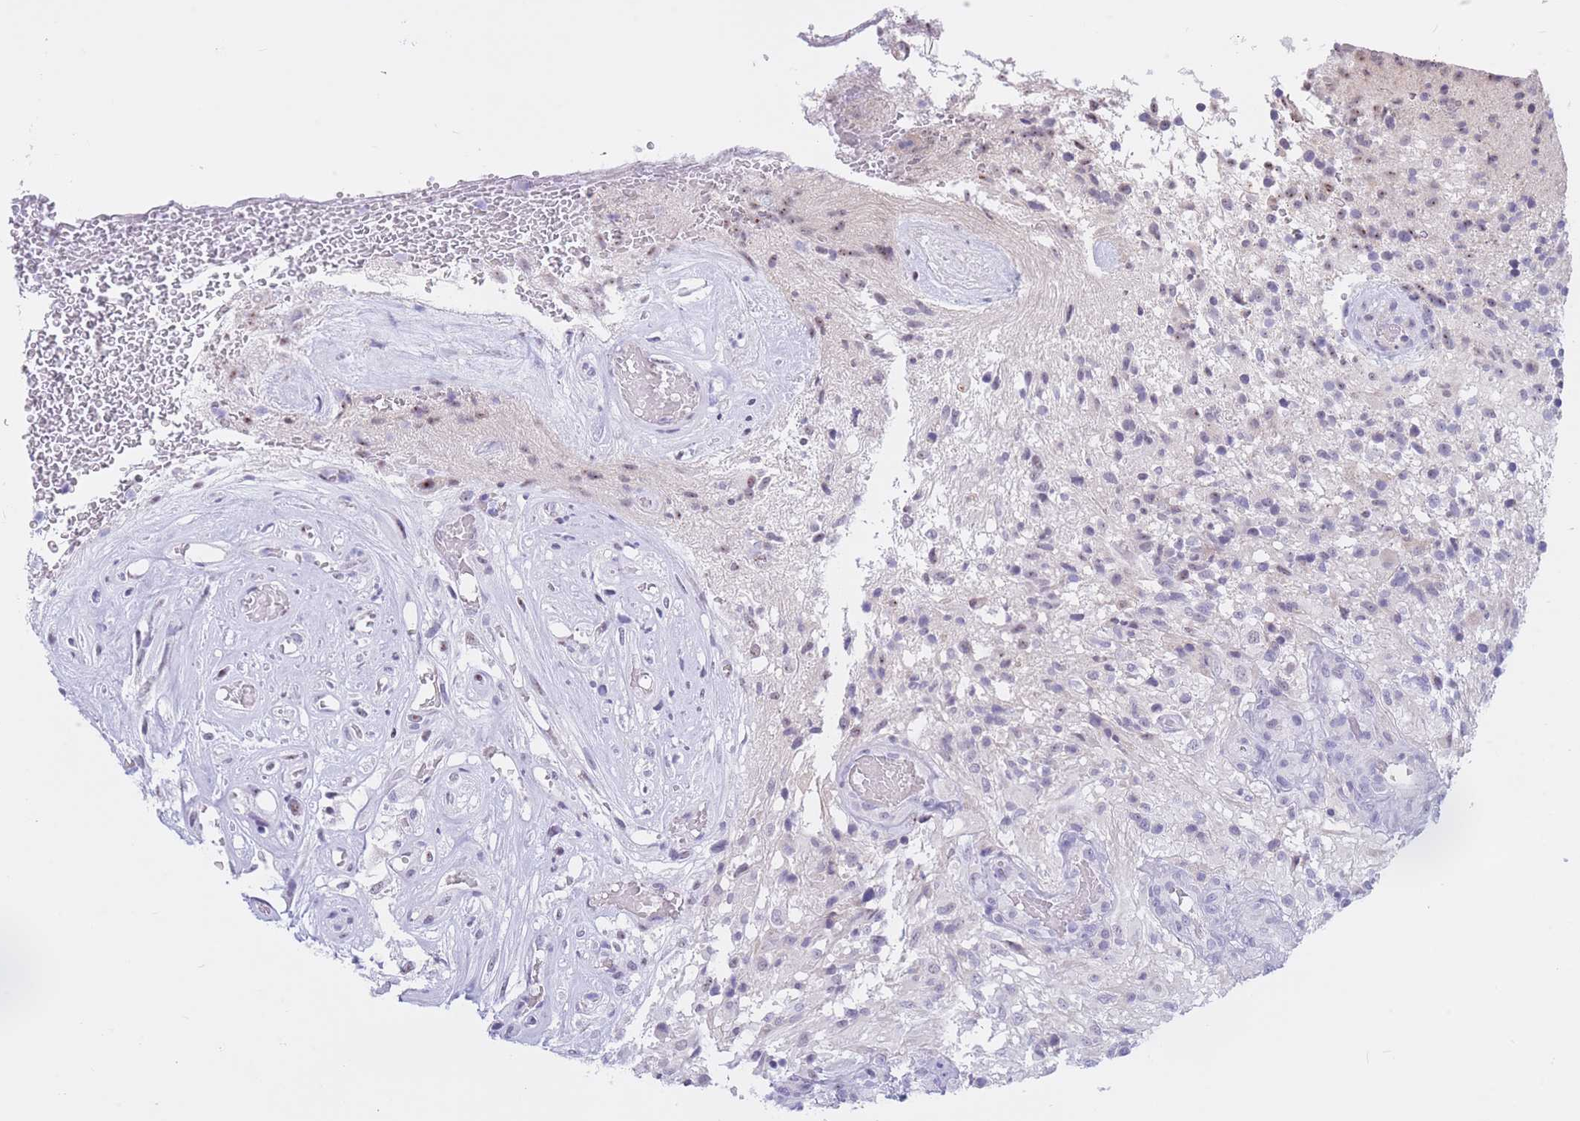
{"staining": {"intensity": "negative", "quantity": "none", "location": "none"}, "tissue": "glioma", "cell_type": "Tumor cells", "image_type": "cancer", "snomed": [{"axis": "morphology", "description": "Glioma, malignant, High grade"}, {"axis": "topography", "description": "Brain"}], "caption": "The IHC micrograph has no significant staining in tumor cells of malignant glioma (high-grade) tissue.", "gene": "BOP1", "patient": {"sex": "male", "age": 56}}